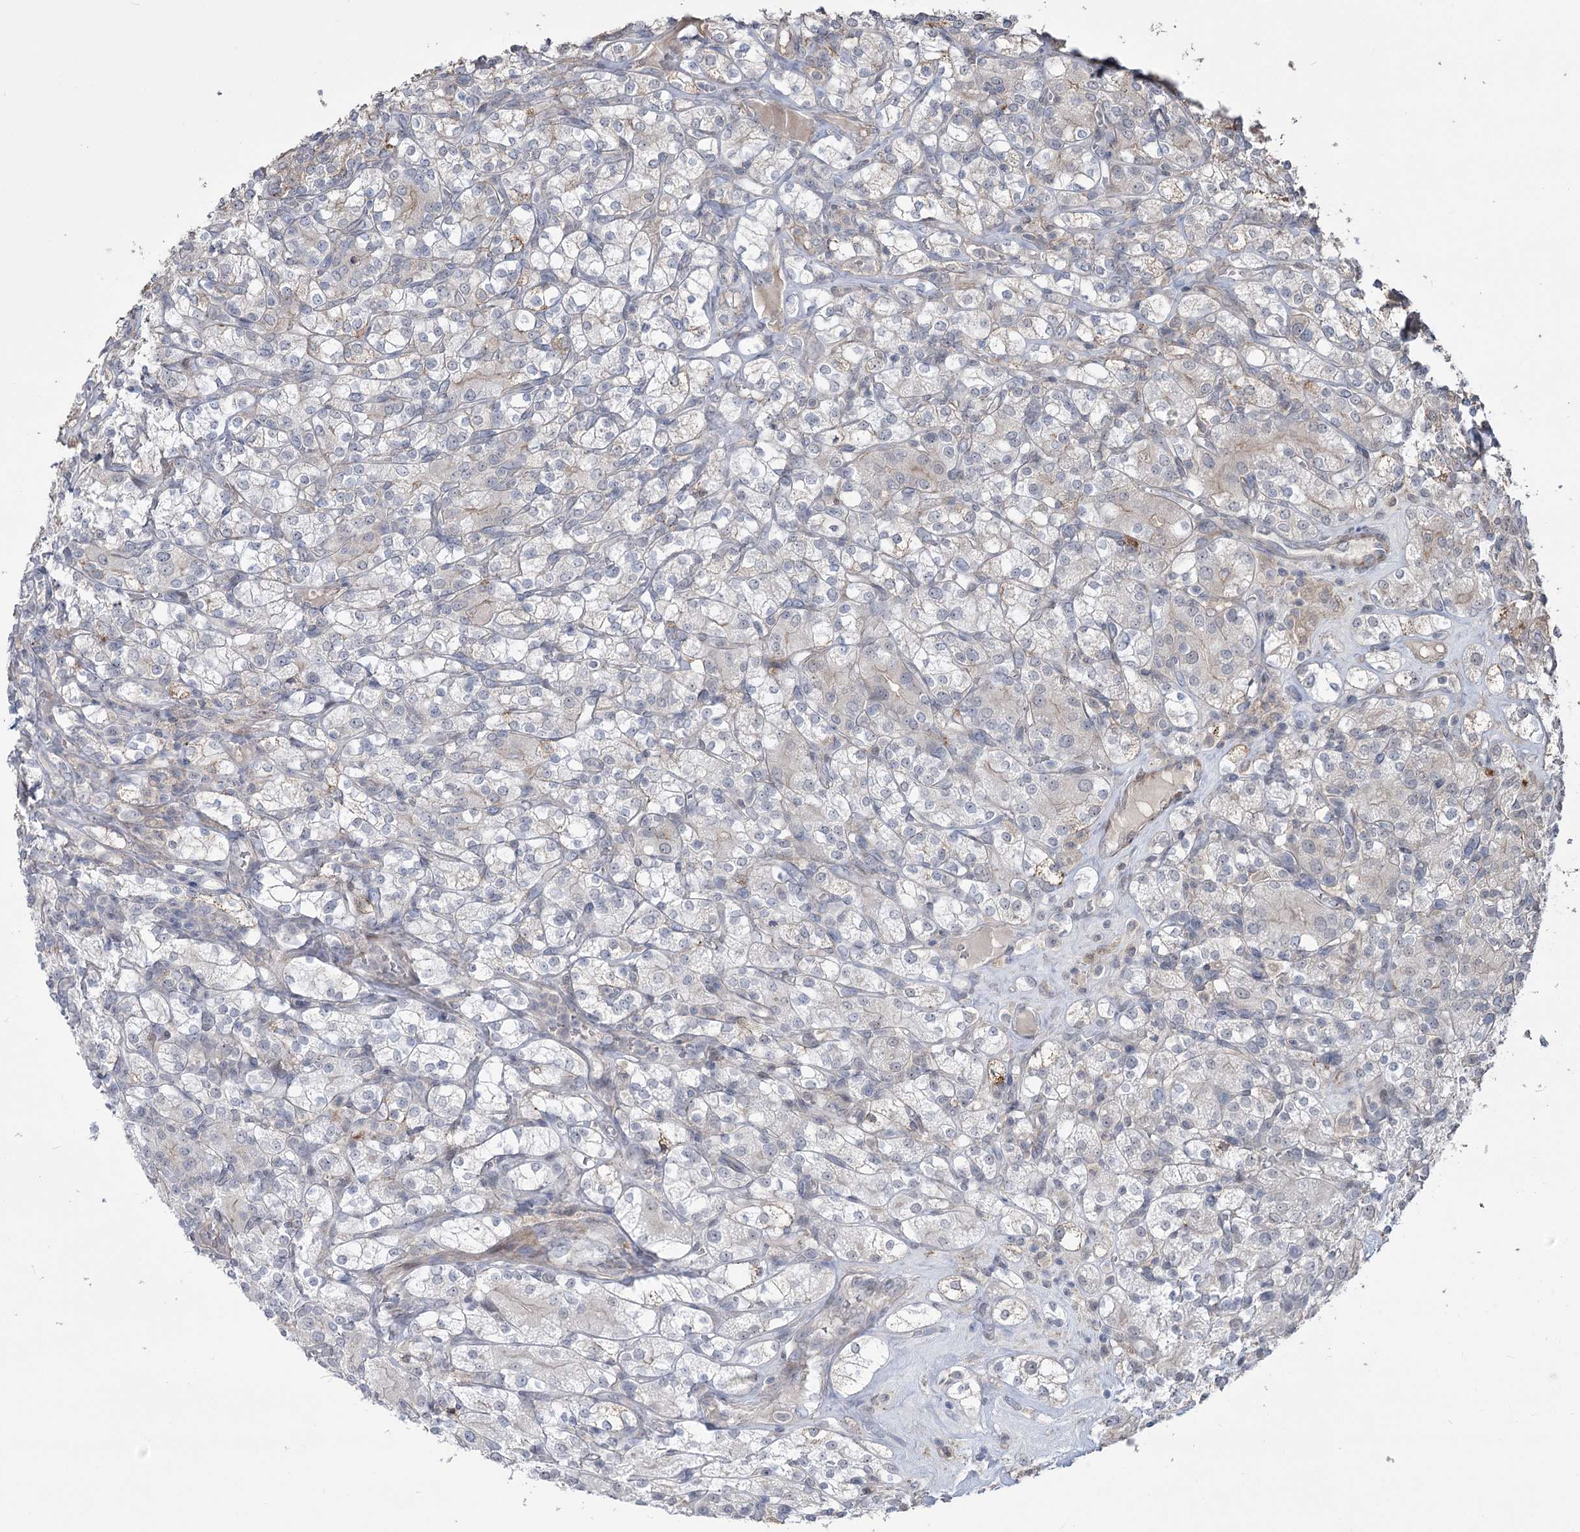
{"staining": {"intensity": "weak", "quantity": "<25%", "location": "cytoplasmic/membranous"}, "tissue": "renal cancer", "cell_type": "Tumor cells", "image_type": "cancer", "snomed": [{"axis": "morphology", "description": "Adenocarcinoma, NOS"}, {"axis": "topography", "description": "Kidney"}], "caption": "This is an immunohistochemistry (IHC) histopathology image of renal adenocarcinoma. There is no positivity in tumor cells.", "gene": "ZSCAN23", "patient": {"sex": "male", "age": 77}}